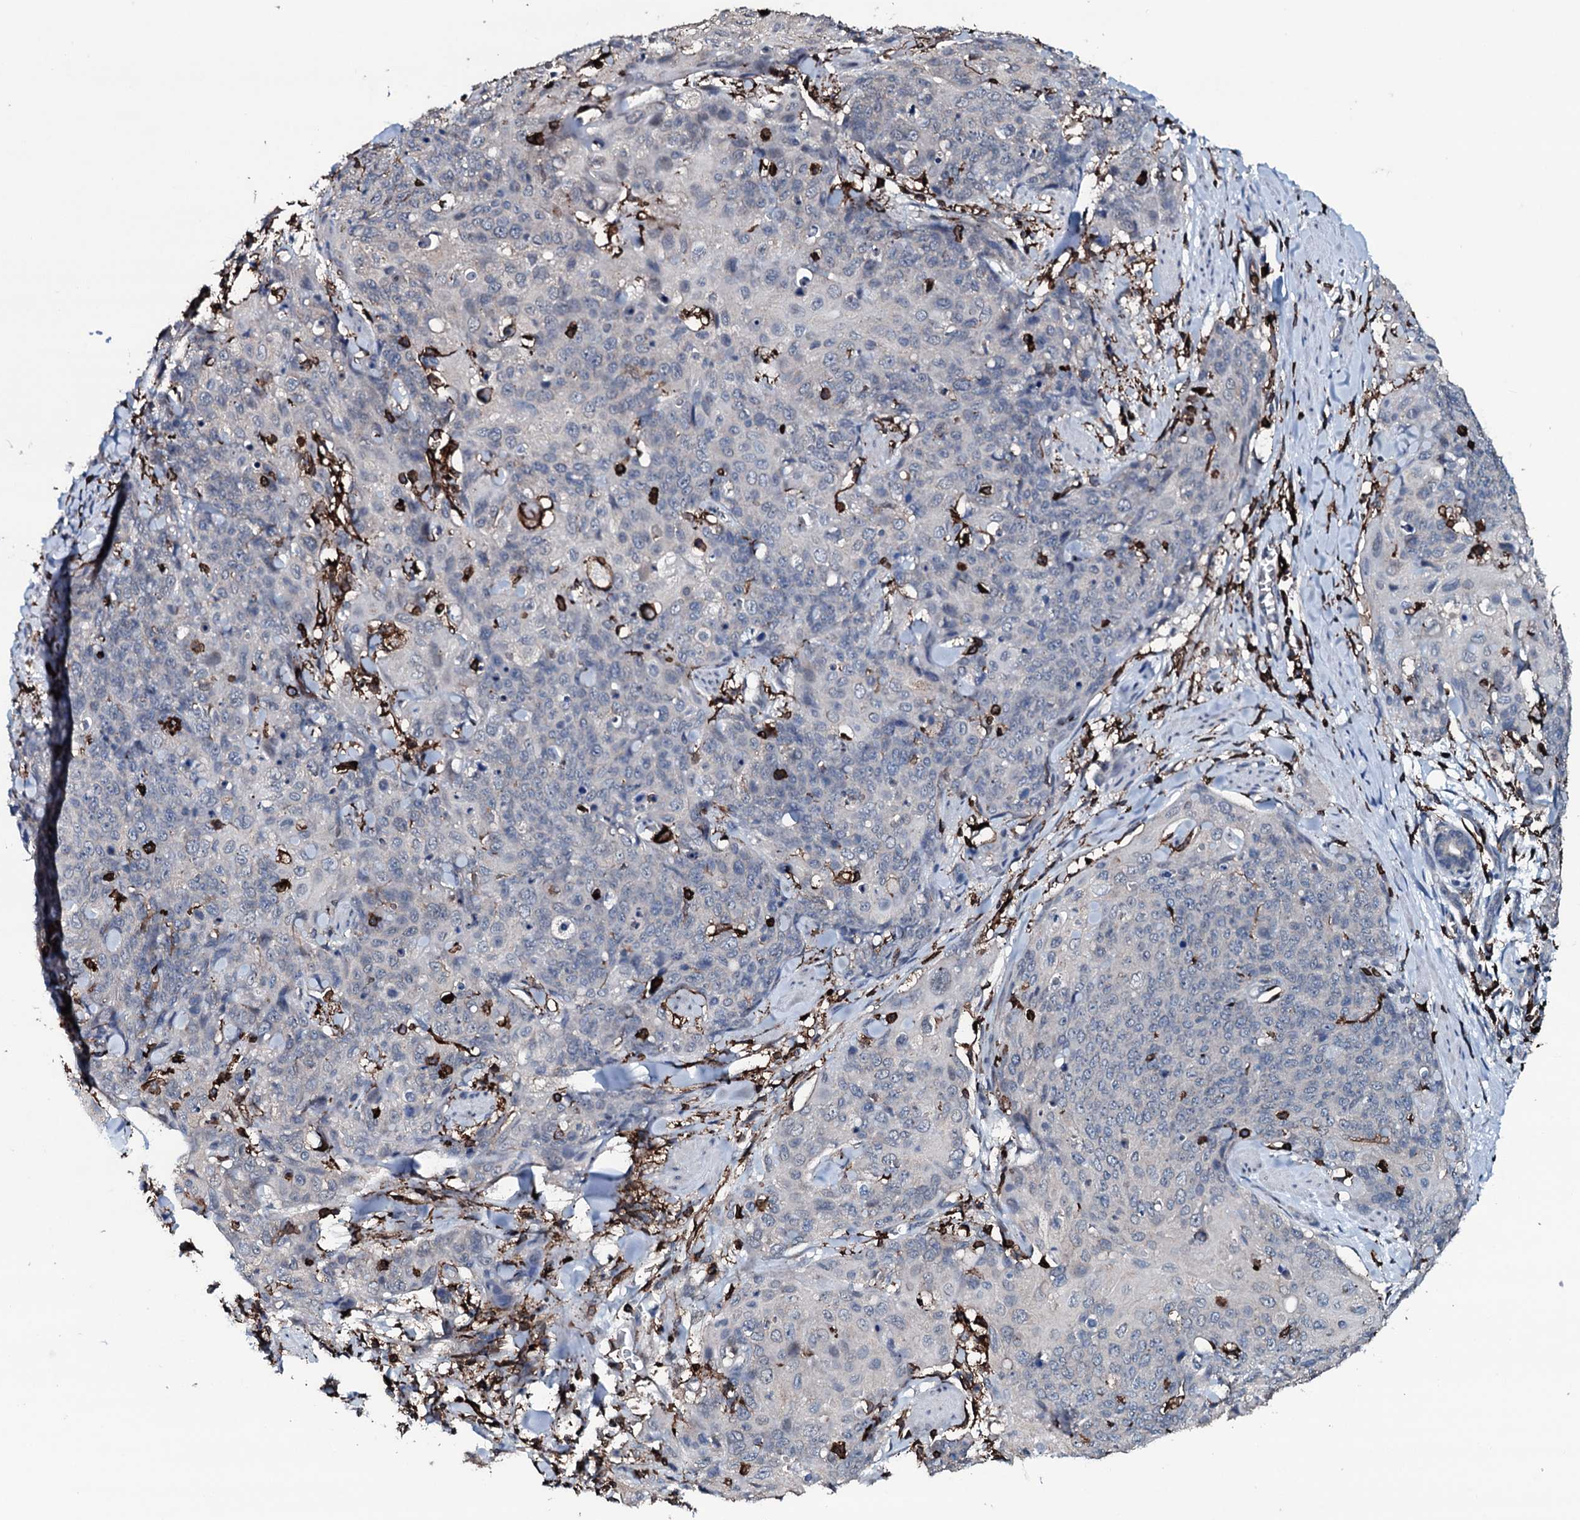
{"staining": {"intensity": "negative", "quantity": "none", "location": "none"}, "tissue": "skin cancer", "cell_type": "Tumor cells", "image_type": "cancer", "snomed": [{"axis": "morphology", "description": "Squamous cell carcinoma, NOS"}, {"axis": "topography", "description": "Skin"}, {"axis": "topography", "description": "Vulva"}], "caption": "DAB (3,3'-diaminobenzidine) immunohistochemical staining of human skin squamous cell carcinoma exhibits no significant expression in tumor cells. Nuclei are stained in blue.", "gene": "OGFOD2", "patient": {"sex": "female", "age": 85}}